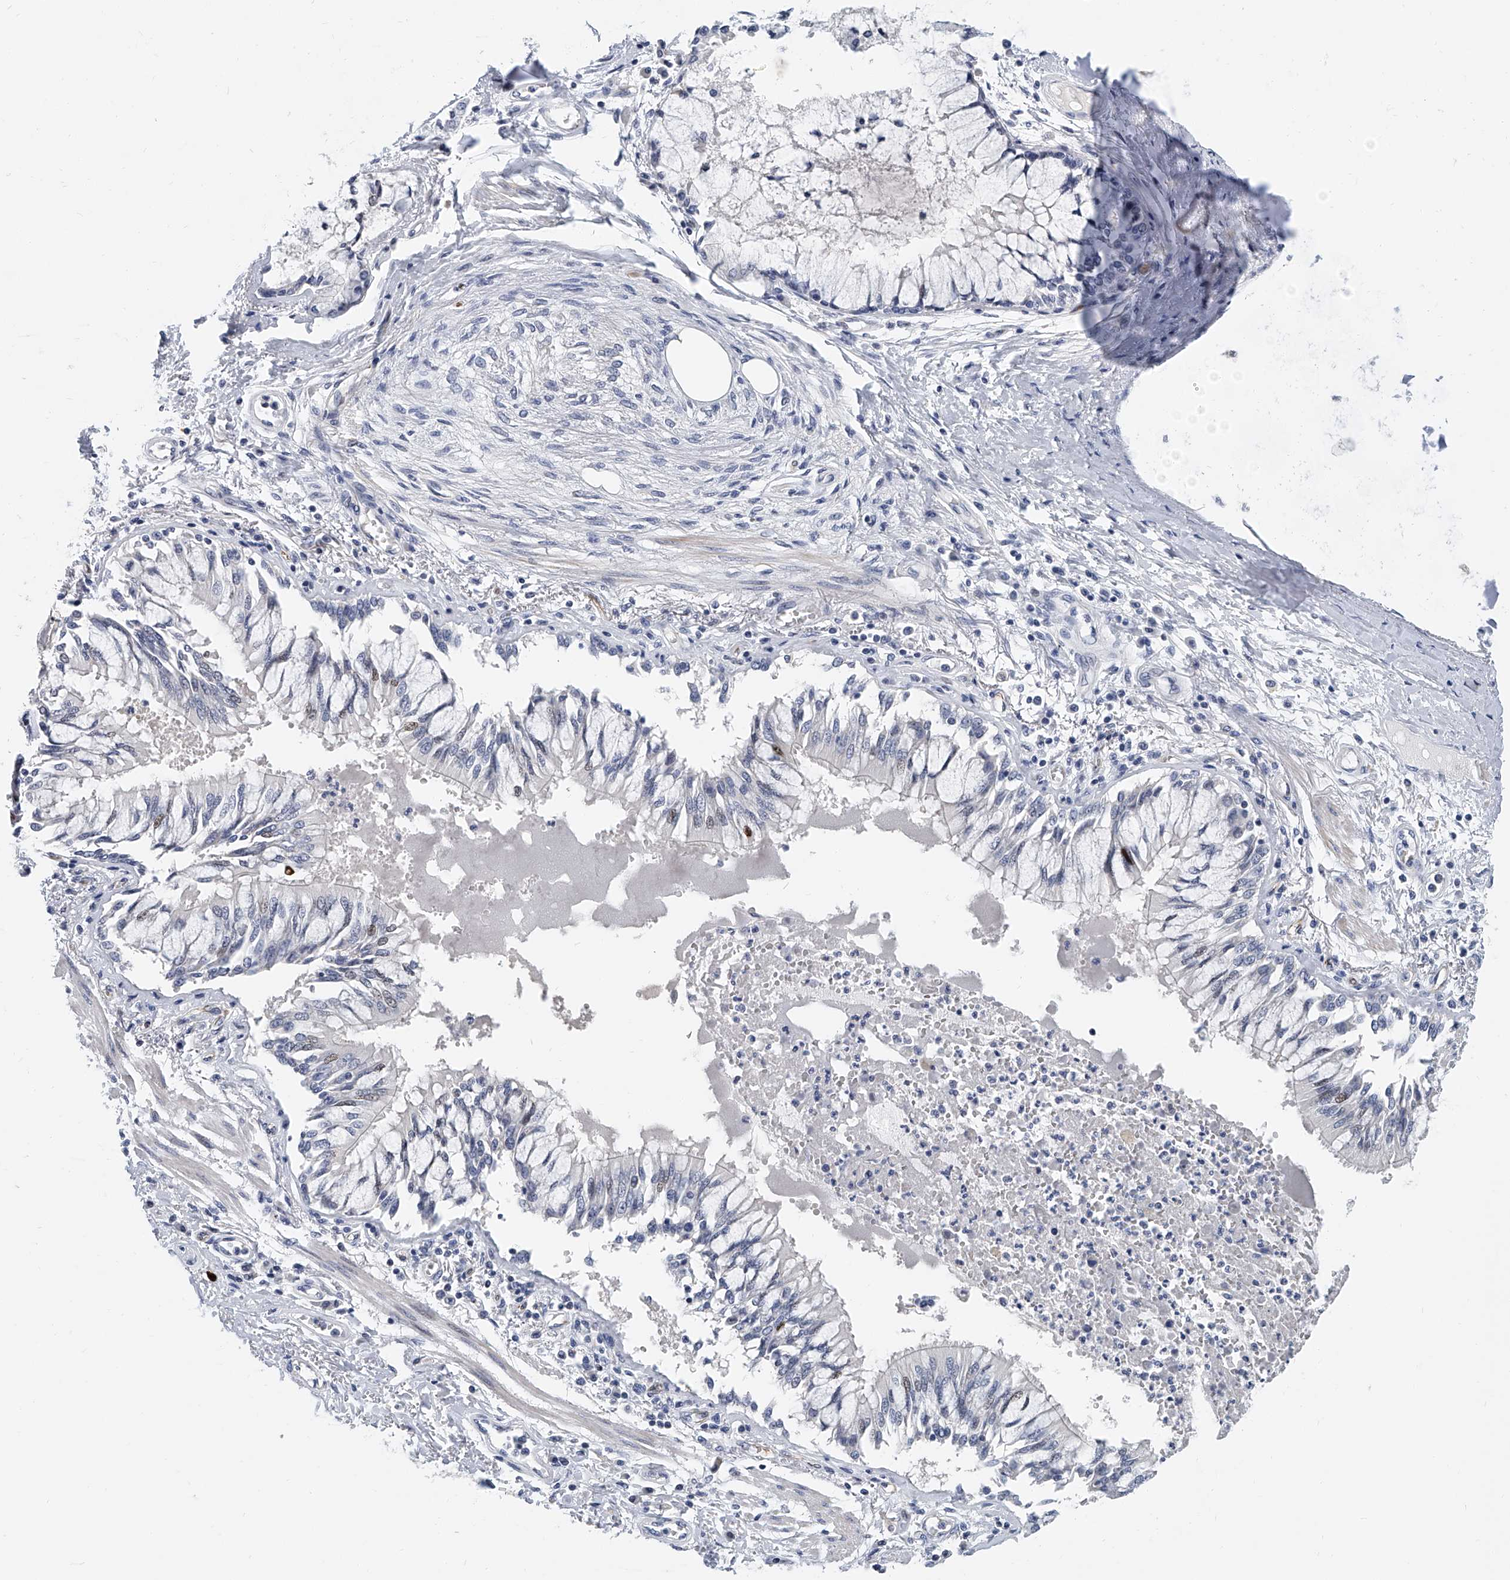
{"staining": {"intensity": "weak", "quantity": "<25%", "location": "cytoplasmic/membranous"}, "tissue": "bronchus", "cell_type": "Respiratory epithelial cells", "image_type": "normal", "snomed": [{"axis": "morphology", "description": "Normal tissue, NOS"}, {"axis": "topography", "description": "Cartilage tissue"}, {"axis": "topography", "description": "Bronchus"}, {"axis": "topography", "description": "Lung"}], "caption": "Immunohistochemistry of normal bronchus shows no positivity in respiratory epithelial cells. (DAB immunohistochemistry visualized using brightfield microscopy, high magnification).", "gene": "KIRREL1", "patient": {"sex": "female", "age": 49}}